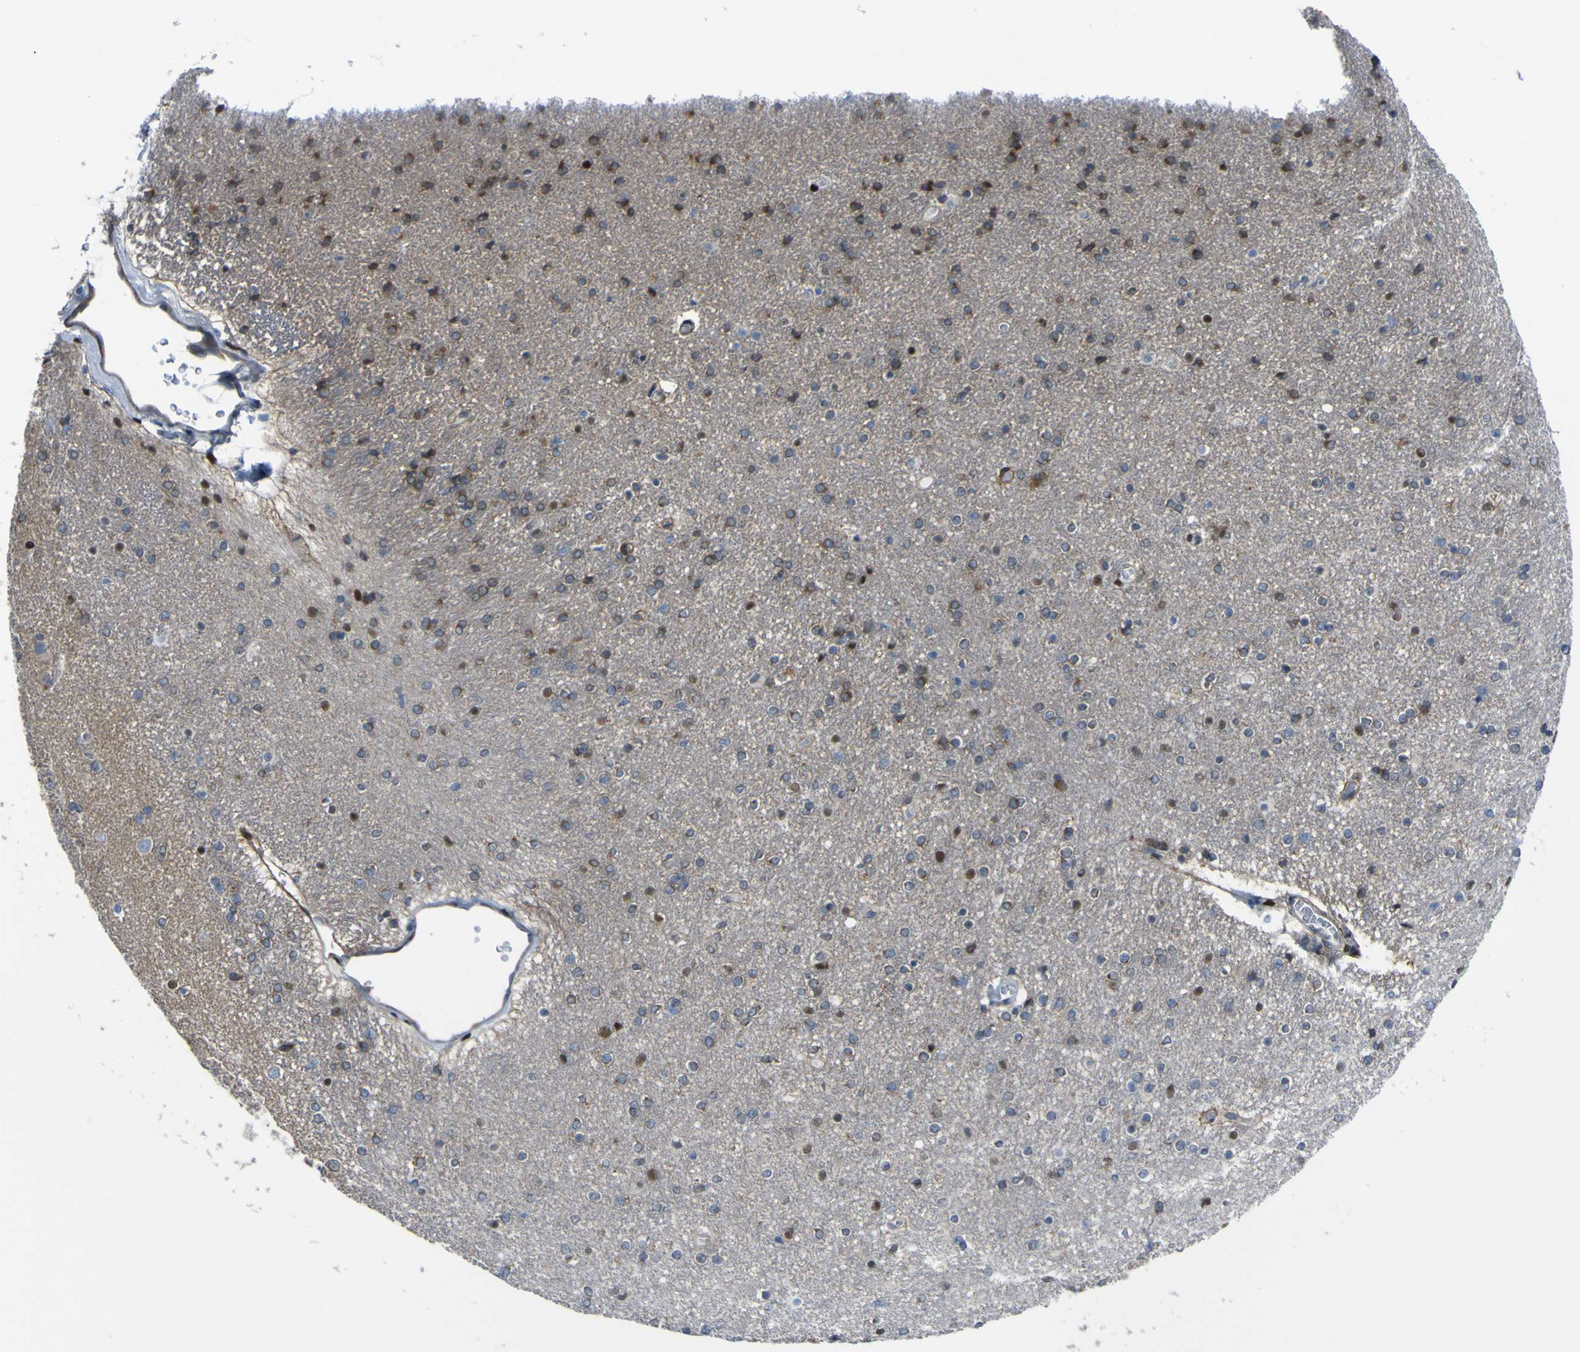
{"staining": {"intensity": "moderate", "quantity": "25%-75%", "location": "cytoplasmic/membranous"}, "tissue": "caudate", "cell_type": "Glial cells", "image_type": "normal", "snomed": [{"axis": "morphology", "description": "Normal tissue, NOS"}, {"axis": "topography", "description": "Lateral ventricle wall"}], "caption": "Protein staining demonstrates moderate cytoplasmic/membranous staining in approximately 25%-75% of glial cells in benign caudate.", "gene": "LRRN1", "patient": {"sex": "female", "age": 54}}